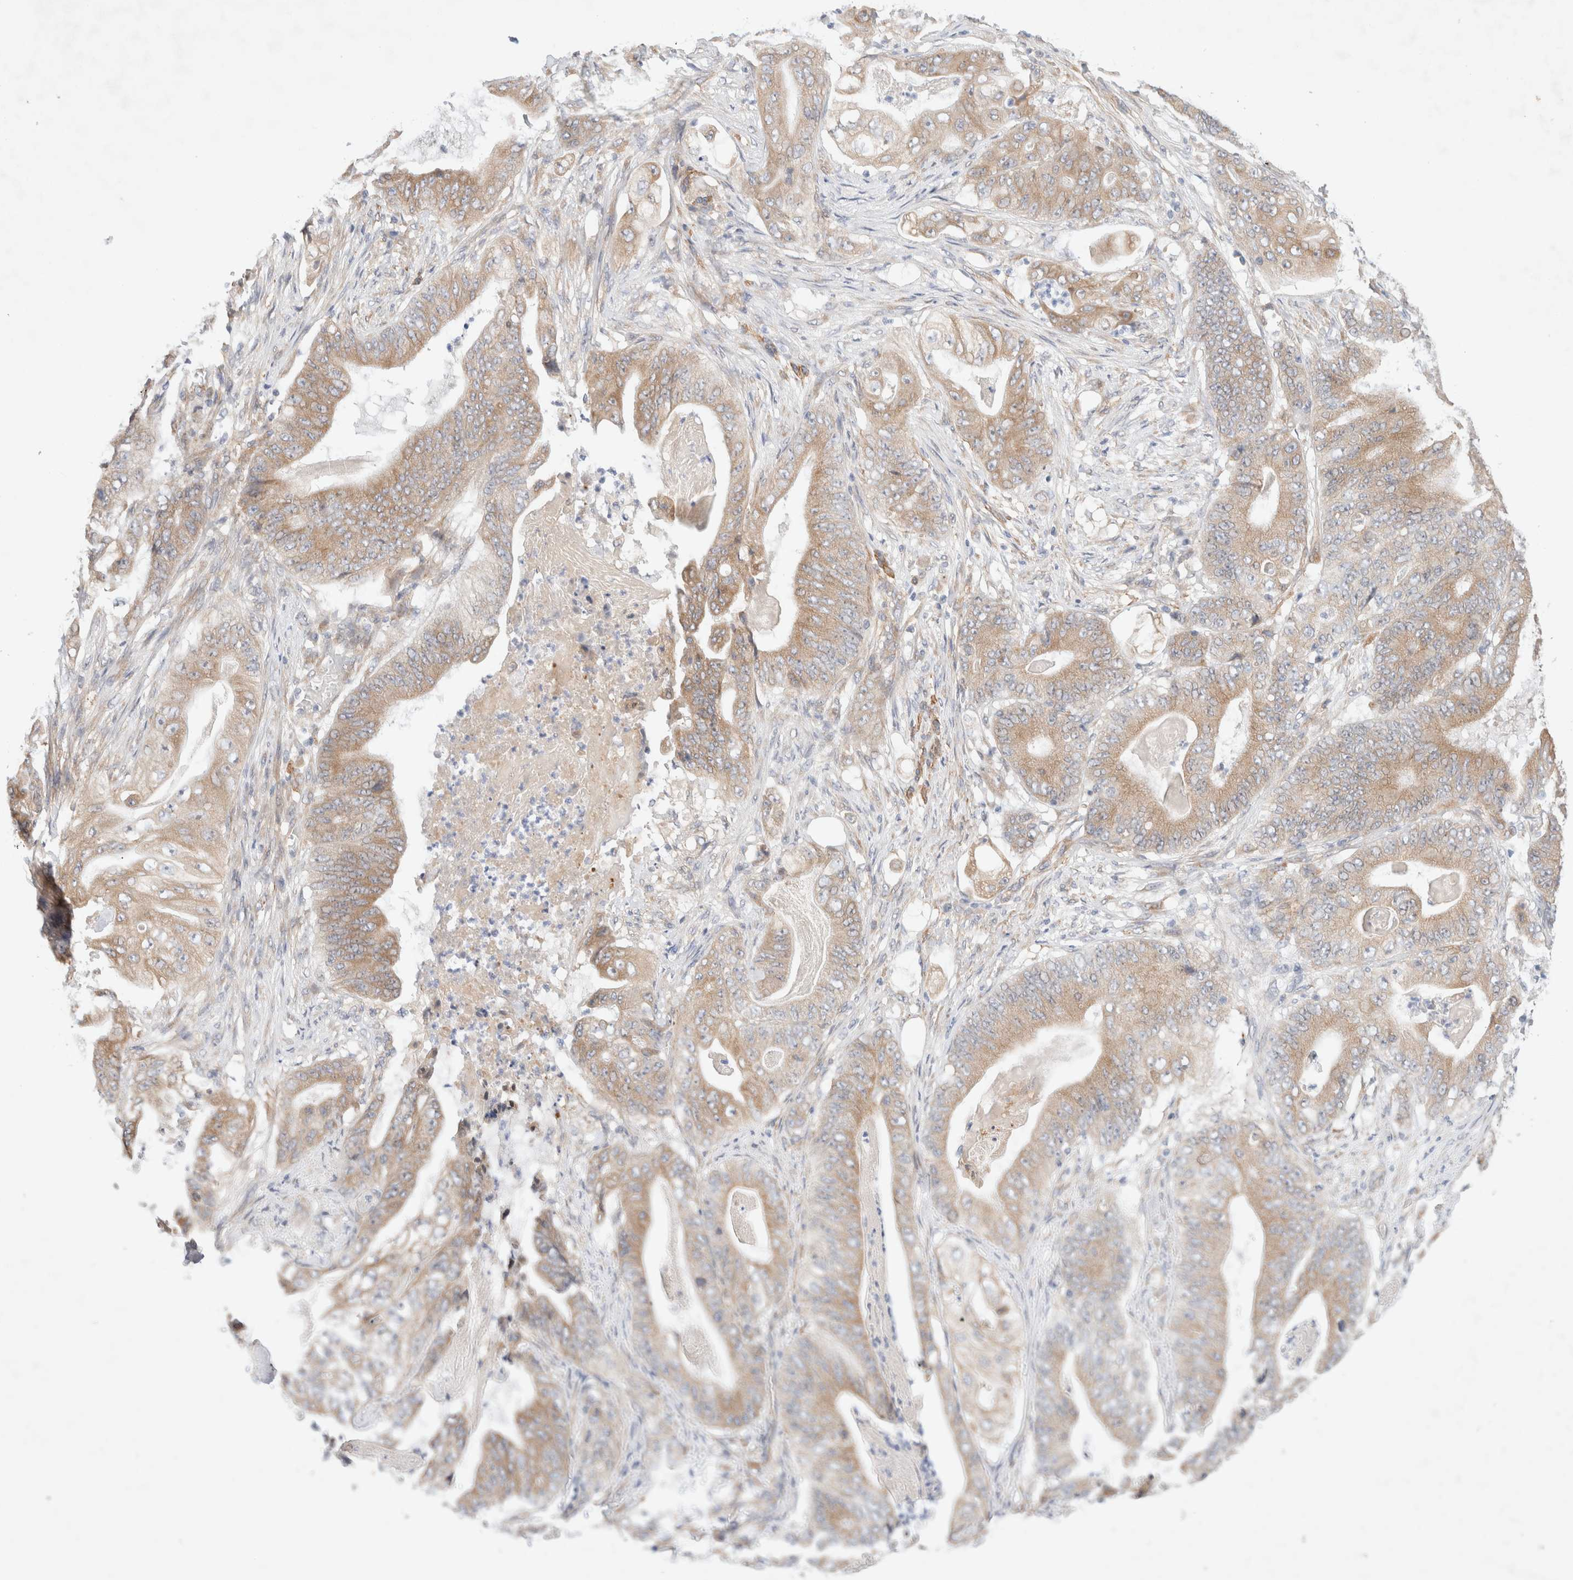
{"staining": {"intensity": "moderate", "quantity": ">75%", "location": "cytoplasmic/membranous"}, "tissue": "stomach cancer", "cell_type": "Tumor cells", "image_type": "cancer", "snomed": [{"axis": "morphology", "description": "Adenocarcinoma, NOS"}, {"axis": "topography", "description": "Stomach"}], "caption": "The immunohistochemical stain shows moderate cytoplasmic/membranous positivity in tumor cells of stomach cancer tissue.", "gene": "RRP15", "patient": {"sex": "female", "age": 73}}